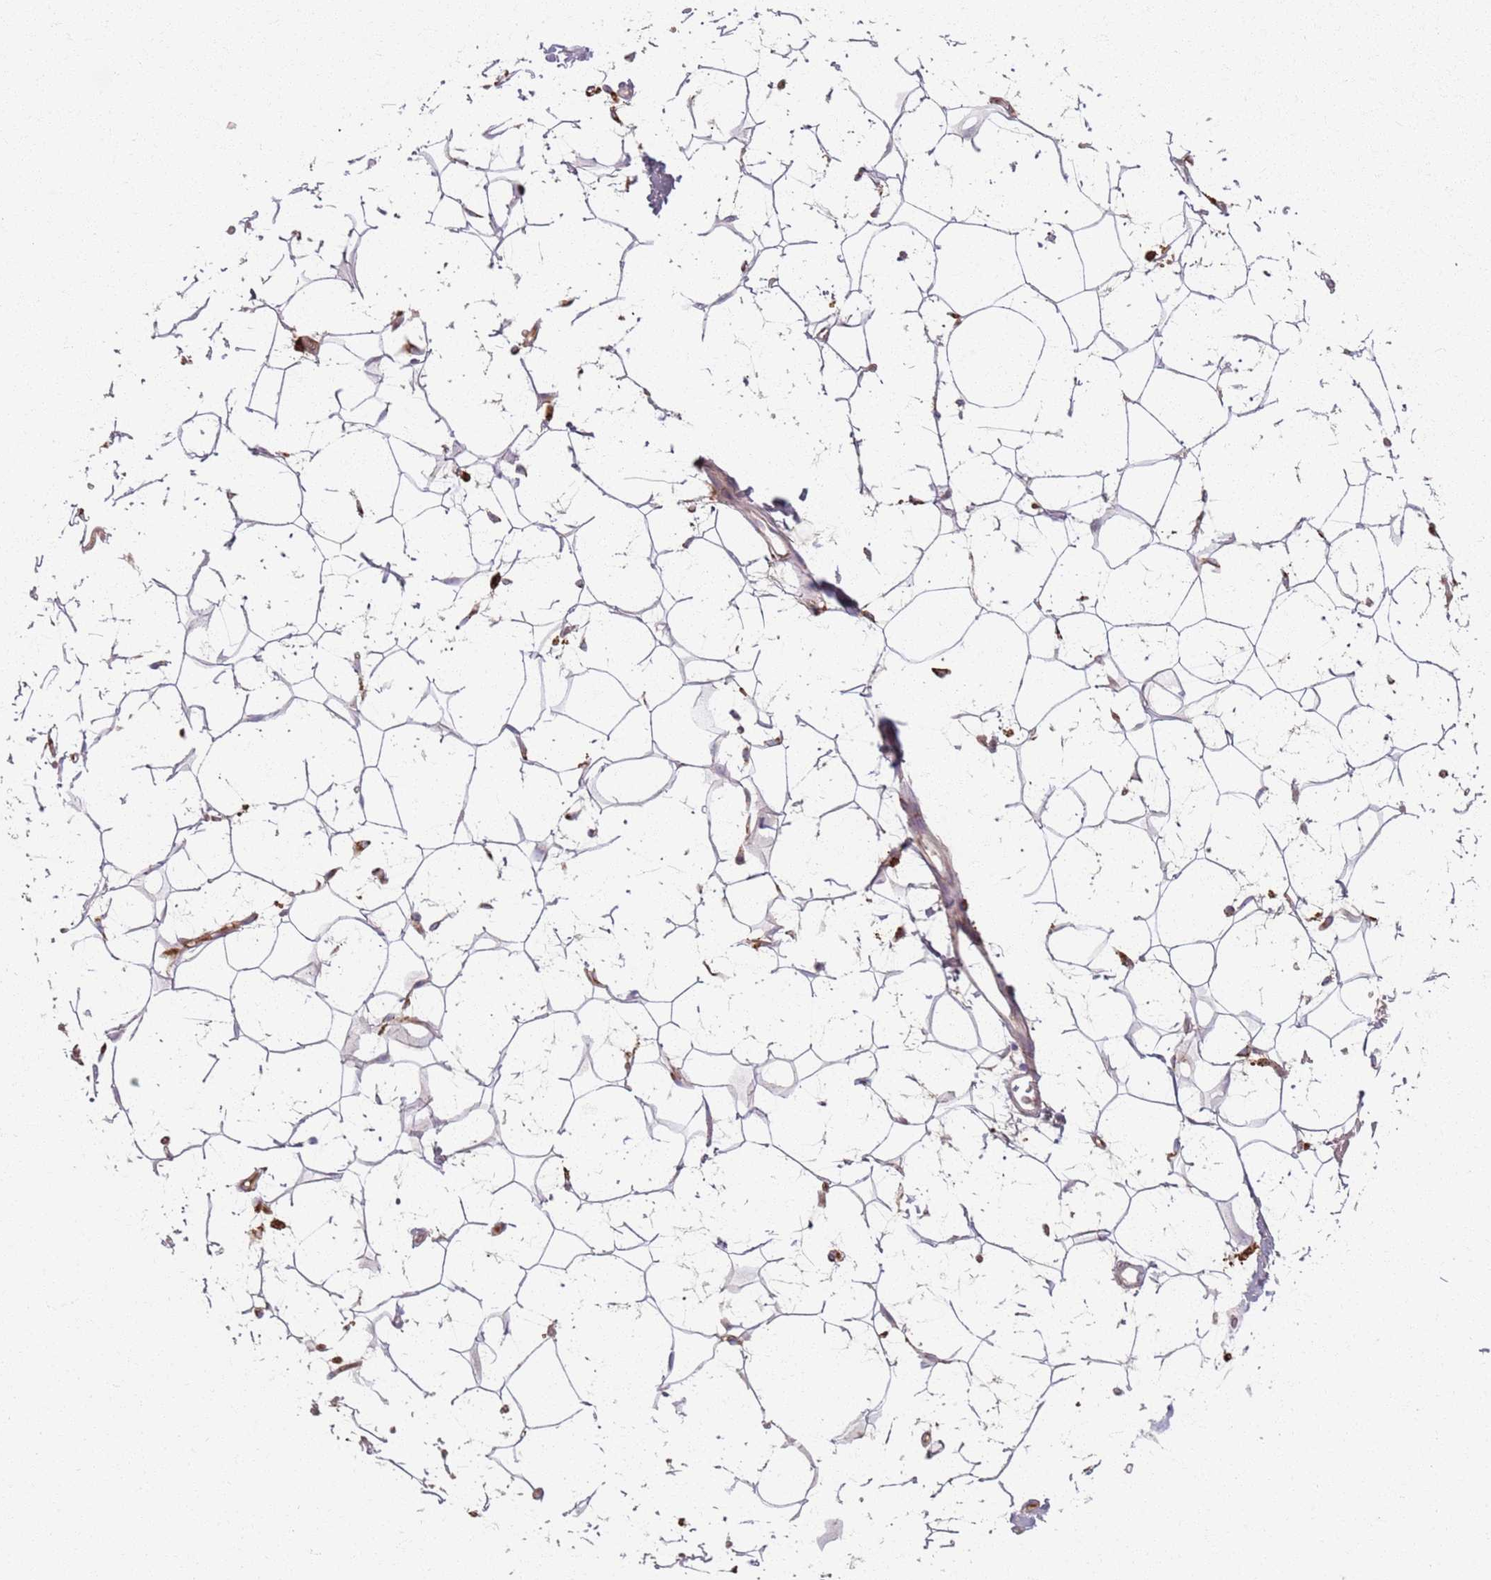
{"staining": {"intensity": "moderate", "quantity": ">75%", "location": "cytoplasmic/membranous"}, "tissue": "adipose tissue", "cell_type": "Adipocytes", "image_type": "normal", "snomed": [{"axis": "morphology", "description": "Normal tissue, NOS"}, {"axis": "topography", "description": "Breast"}], "caption": "The histopathology image shows immunohistochemical staining of unremarkable adipose tissue. There is moderate cytoplasmic/membranous positivity is identified in about >75% of adipocytes. Using DAB (3,3'-diaminobenzidine) (brown) and hematoxylin (blue) stains, captured at high magnification using brightfield microscopy.", "gene": "COLGALT1", "patient": {"sex": "female", "age": 26}}